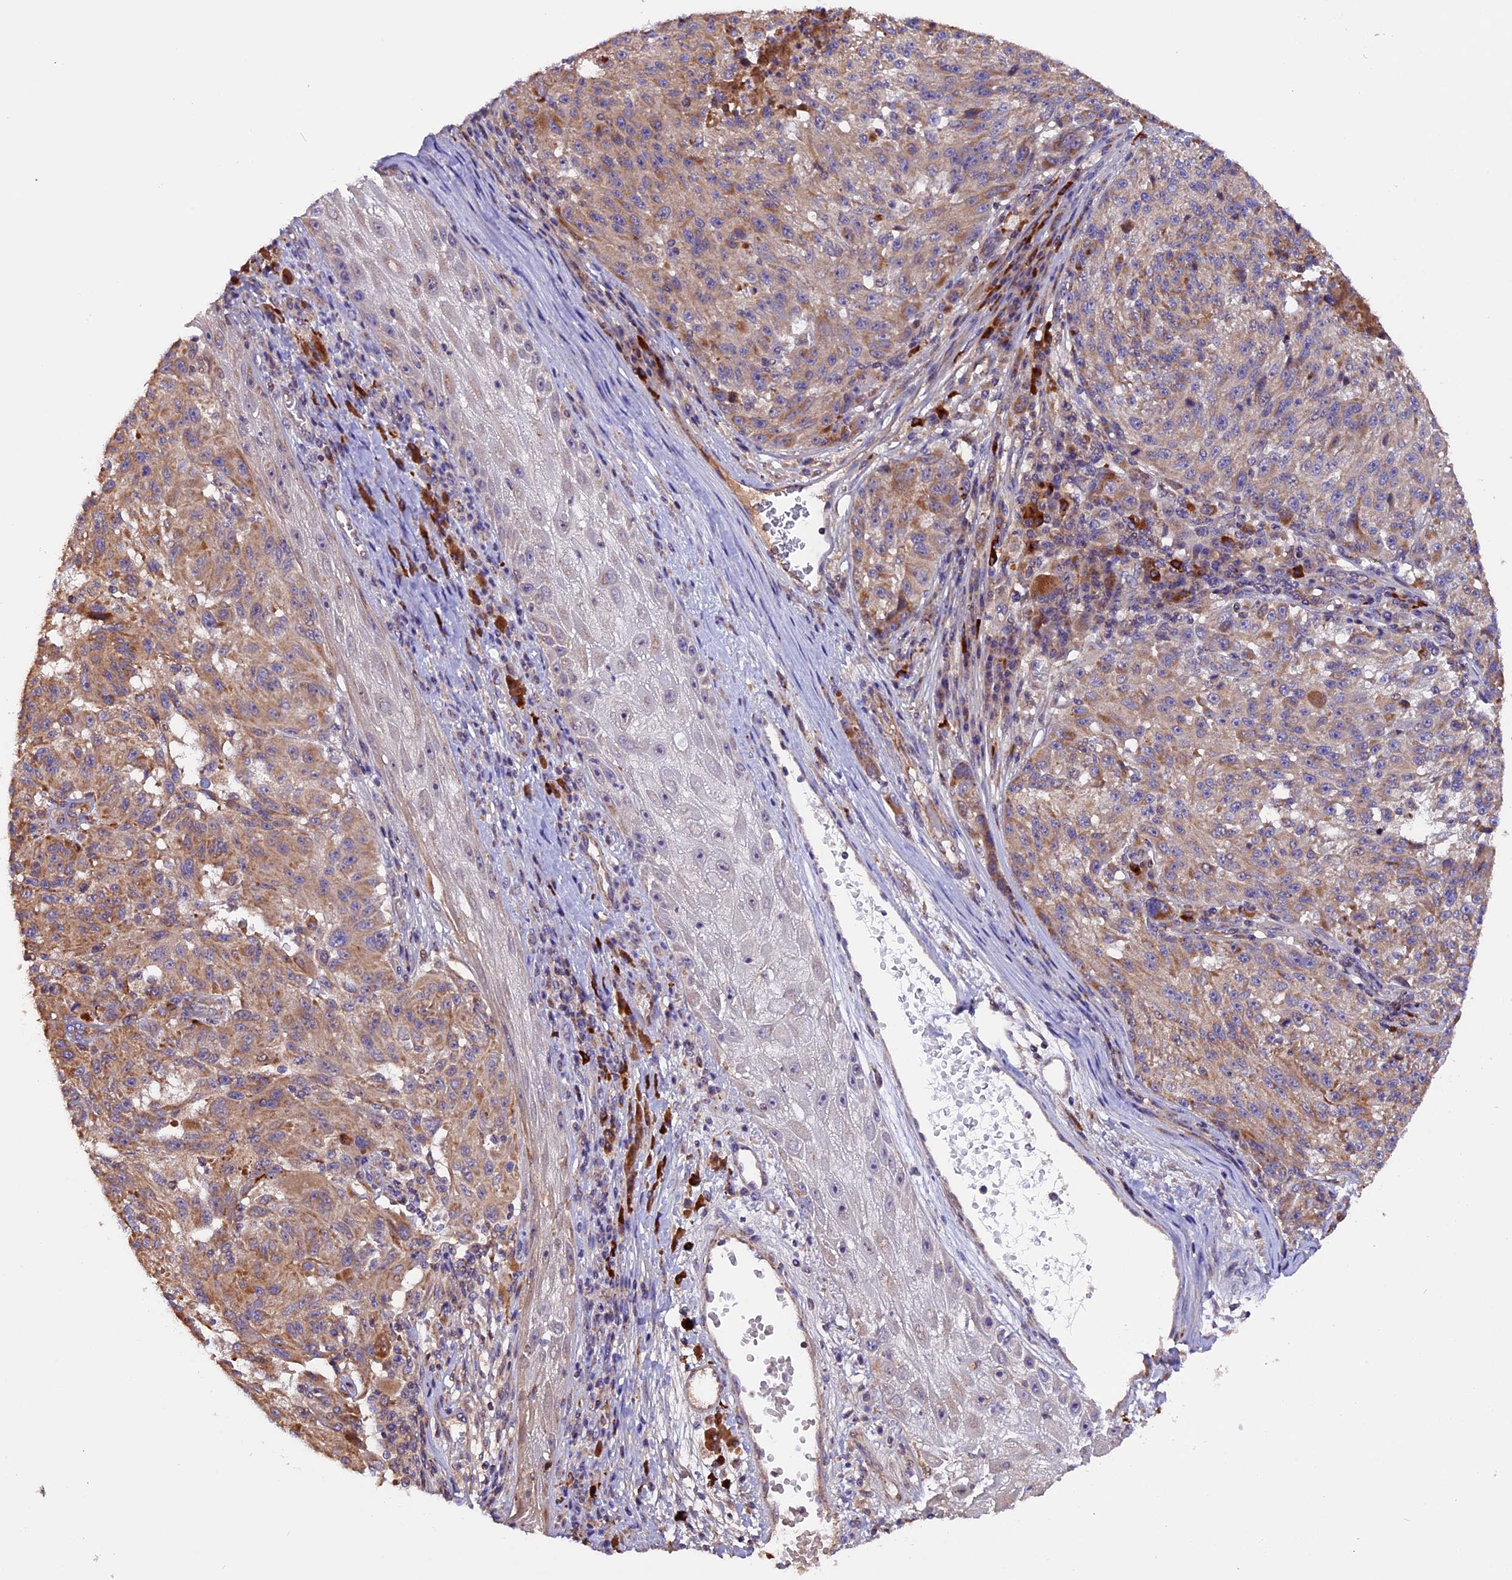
{"staining": {"intensity": "moderate", "quantity": ">75%", "location": "cytoplasmic/membranous"}, "tissue": "melanoma", "cell_type": "Tumor cells", "image_type": "cancer", "snomed": [{"axis": "morphology", "description": "Malignant melanoma, NOS"}, {"axis": "topography", "description": "Skin"}], "caption": "Melanoma stained with a brown dye shows moderate cytoplasmic/membranous positive expression in about >75% of tumor cells.", "gene": "METTL22", "patient": {"sex": "male", "age": 53}}